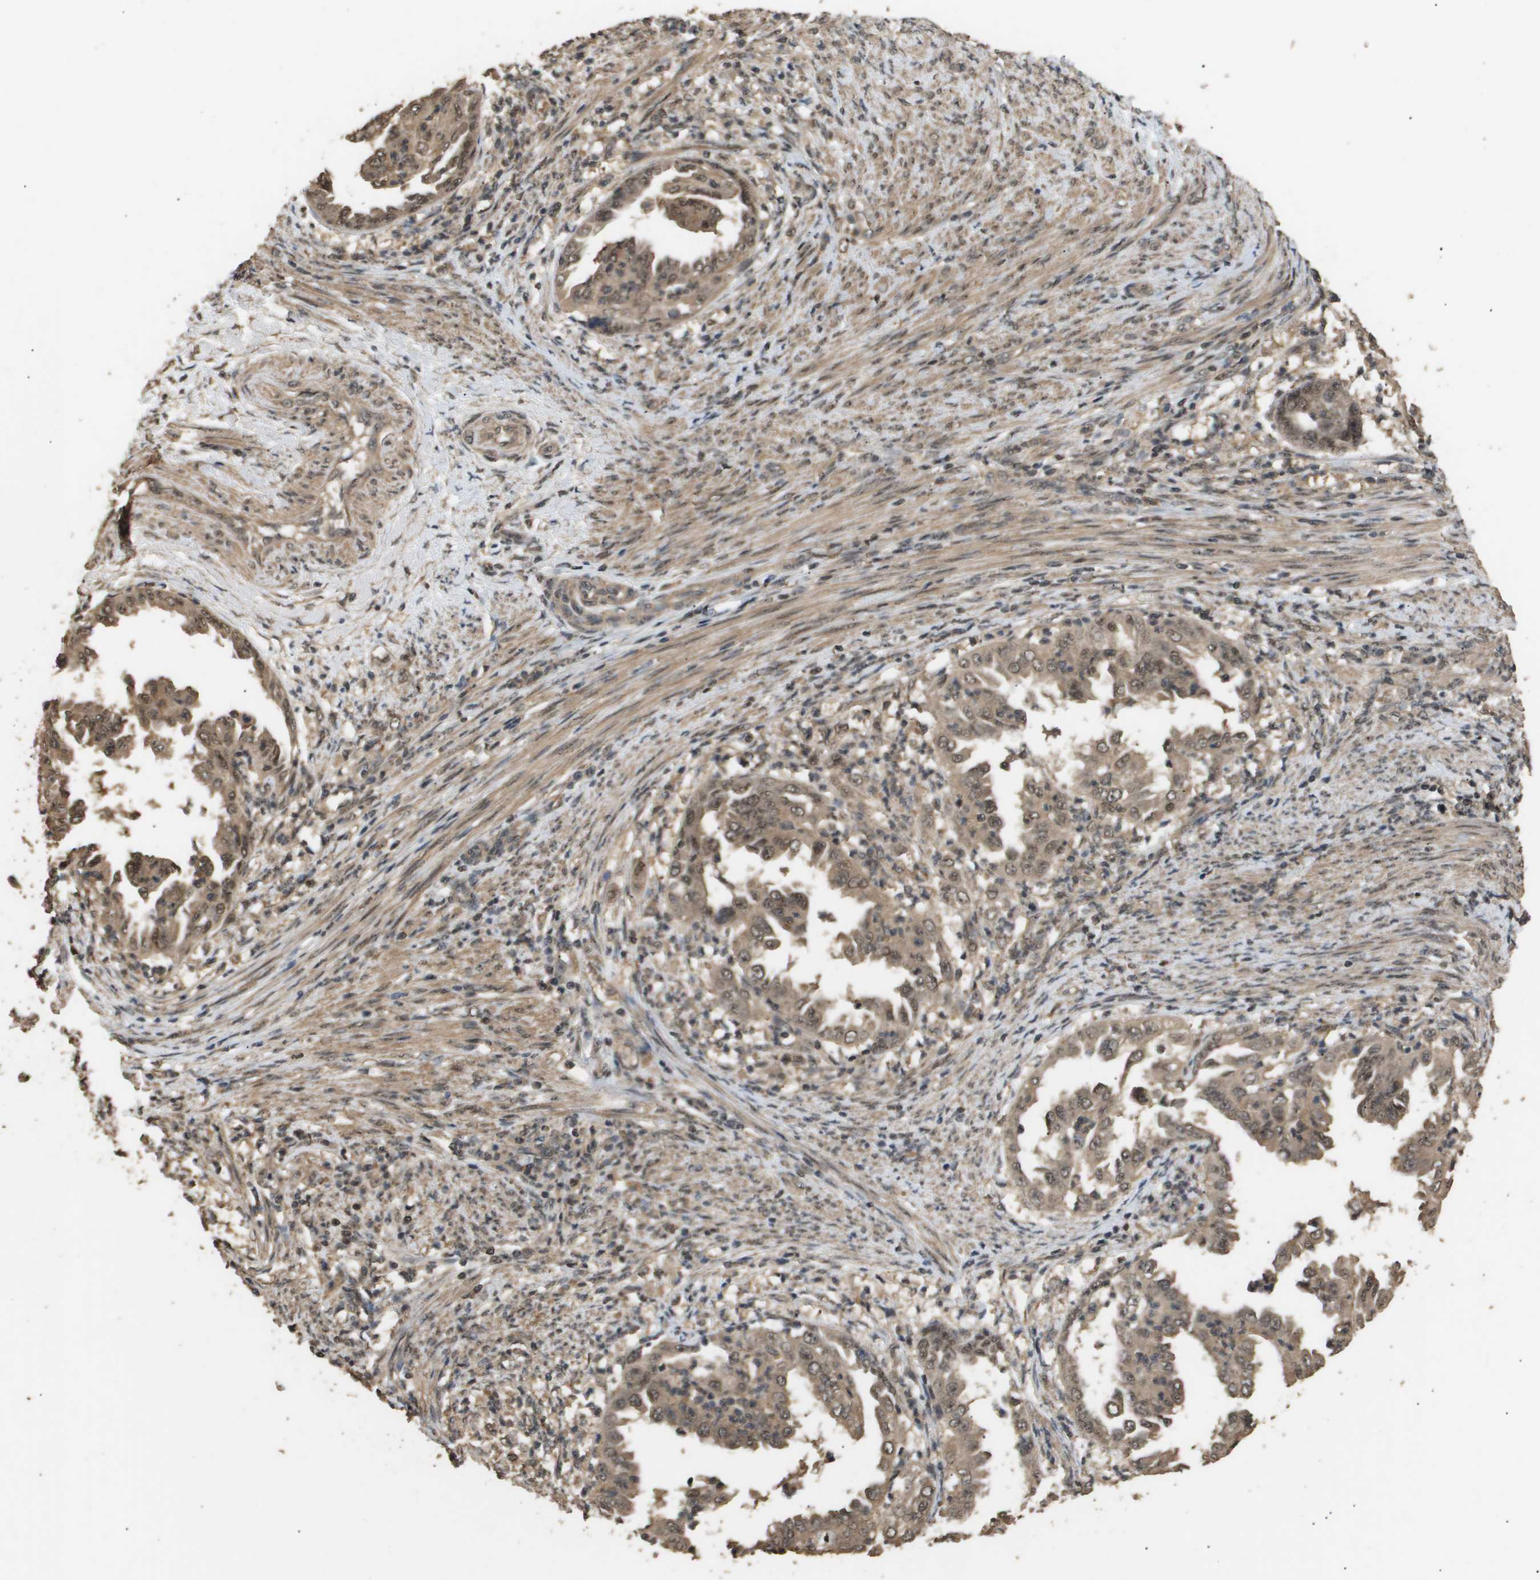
{"staining": {"intensity": "moderate", "quantity": ">75%", "location": "cytoplasmic/membranous,nuclear"}, "tissue": "endometrial cancer", "cell_type": "Tumor cells", "image_type": "cancer", "snomed": [{"axis": "morphology", "description": "Adenocarcinoma, NOS"}, {"axis": "topography", "description": "Endometrium"}], "caption": "Immunohistochemistry photomicrograph of human endometrial cancer (adenocarcinoma) stained for a protein (brown), which shows medium levels of moderate cytoplasmic/membranous and nuclear staining in about >75% of tumor cells.", "gene": "ING1", "patient": {"sex": "female", "age": 85}}